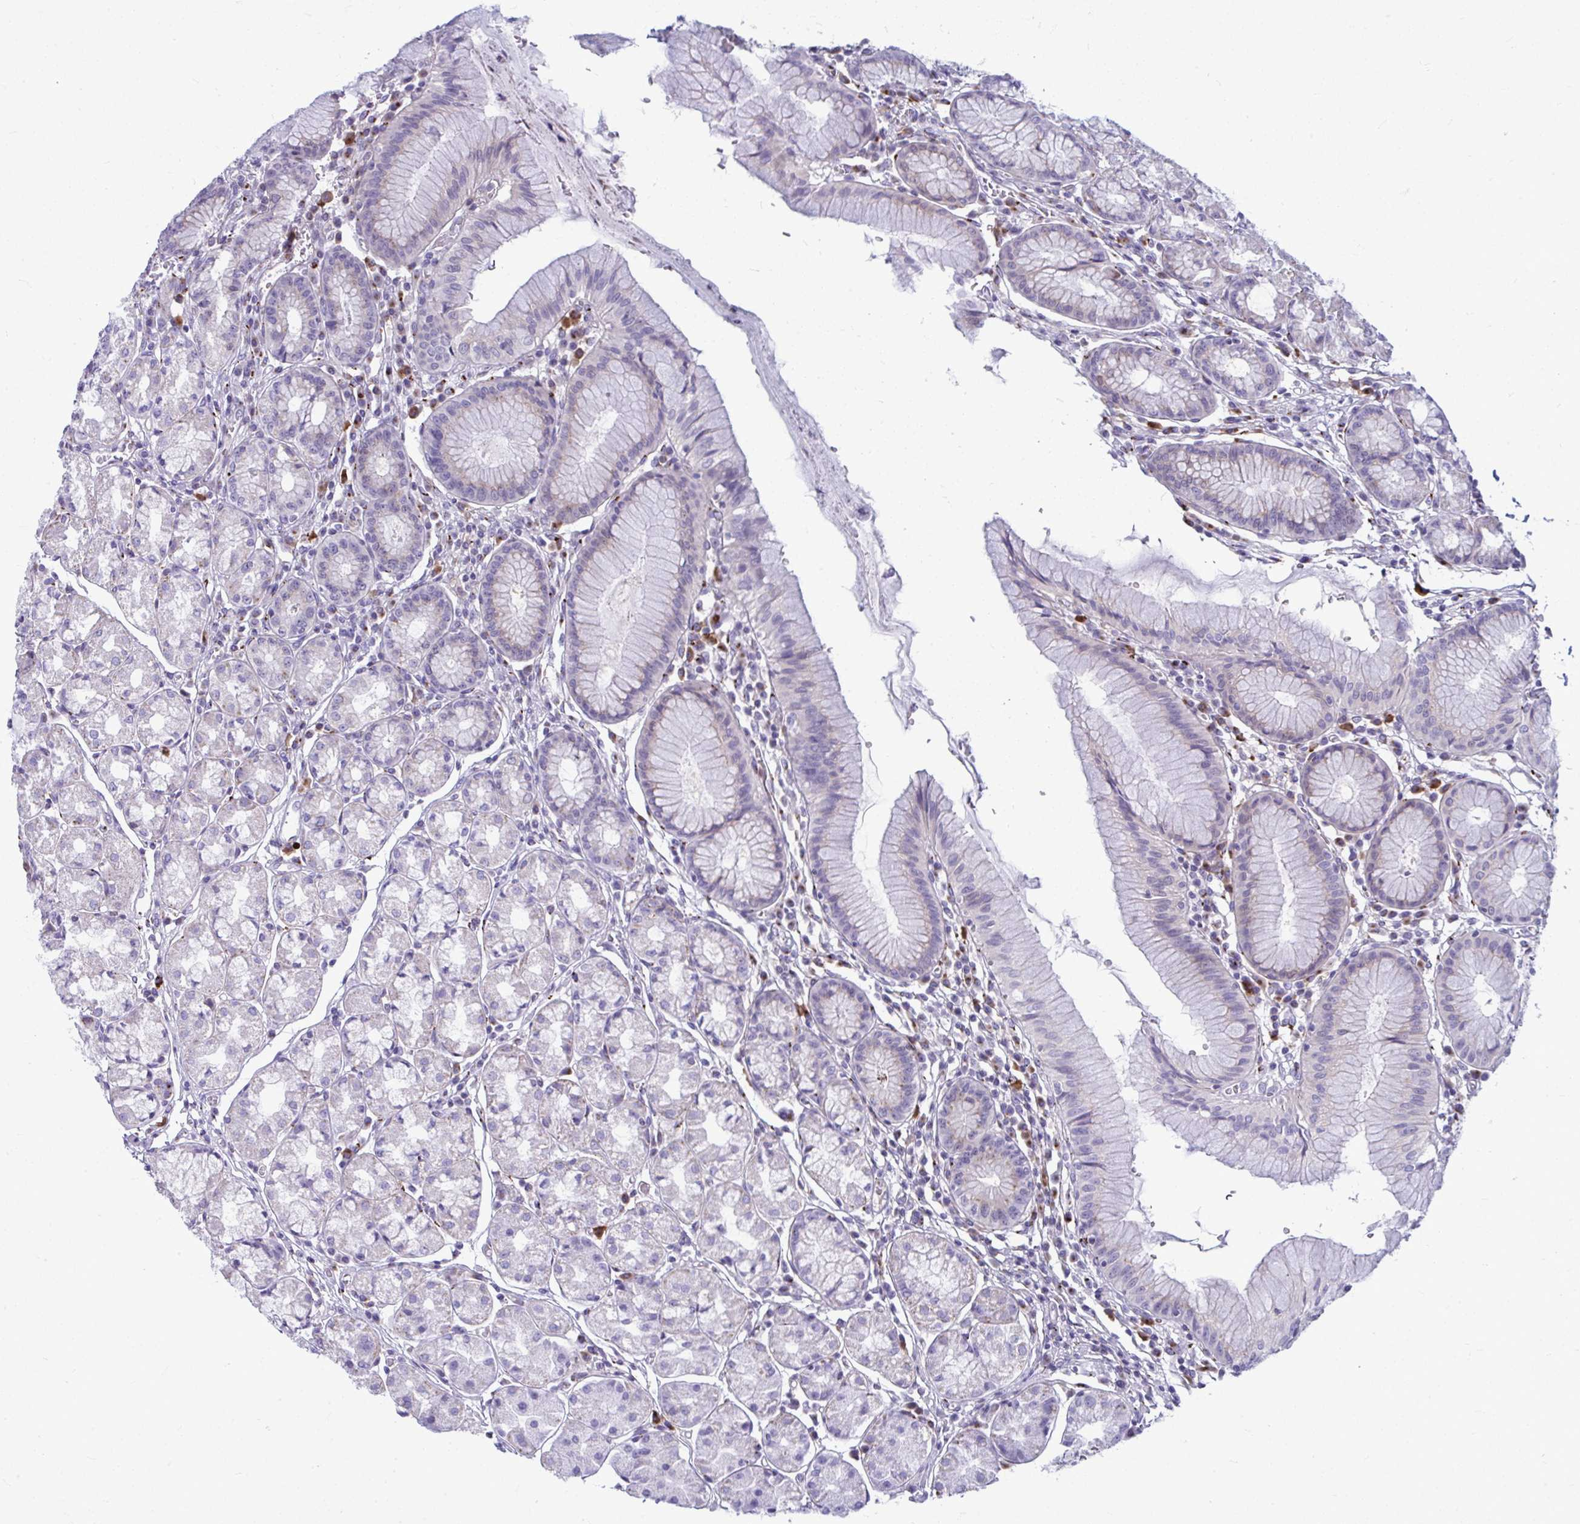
{"staining": {"intensity": "moderate", "quantity": "<25%", "location": "cytoplasmic/membranous"}, "tissue": "stomach", "cell_type": "Glandular cells", "image_type": "normal", "snomed": [{"axis": "morphology", "description": "Normal tissue, NOS"}, {"axis": "topography", "description": "Stomach"}], "caption": "IHC image of normal stomach: stomach stained using immunohistochemistry (IHC) exhibits low levels of moderate protein expression localized specifically in the cytoplasmic/membranous of glandular cells, appearing as a cytoplasmic/membranous brown color.", "gene": "DTX4", "patient": {"sex": "male", "age": 55}}